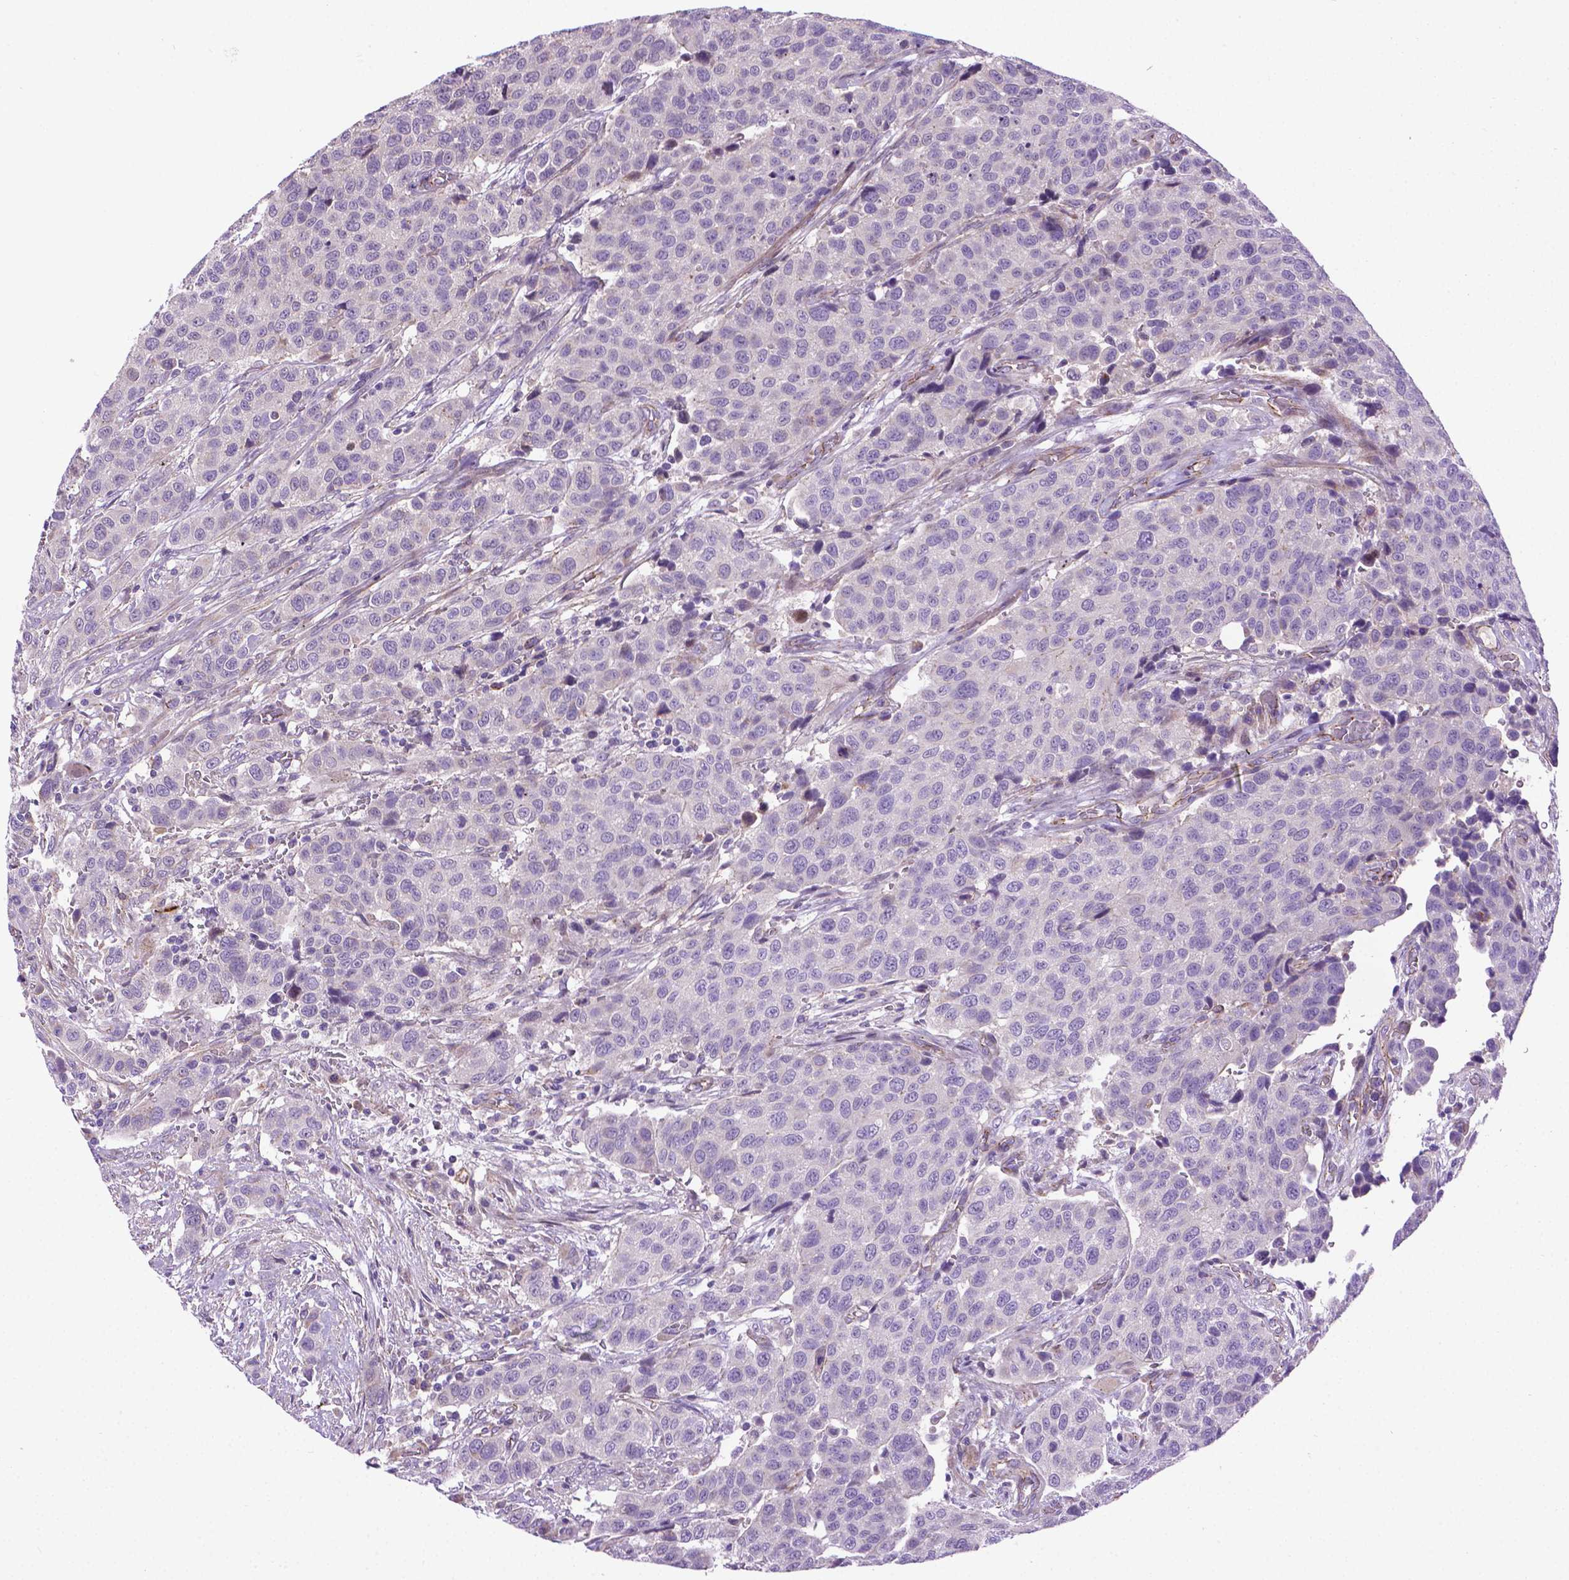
{"staining": {"intensity": "negative", "quantity": "none", "location": "none"}, "tissue": "urothelial cancer", "cell_type": "Tumor cells", "image_type": "cancer", "snomed": [{"axis": "morphology", "description": "Urothelial carcinoma, High grade"}, {"axis": "topography", "description": "Urinary bladder"}], "caption": "A photomicrograph of human urothelial cancer is negative for staining in tumor cells. (Brightfield microscopy of DAB IHC at high magnification).", "gene": "CCER2", "patient": {"sex": "female", "age": 58}}